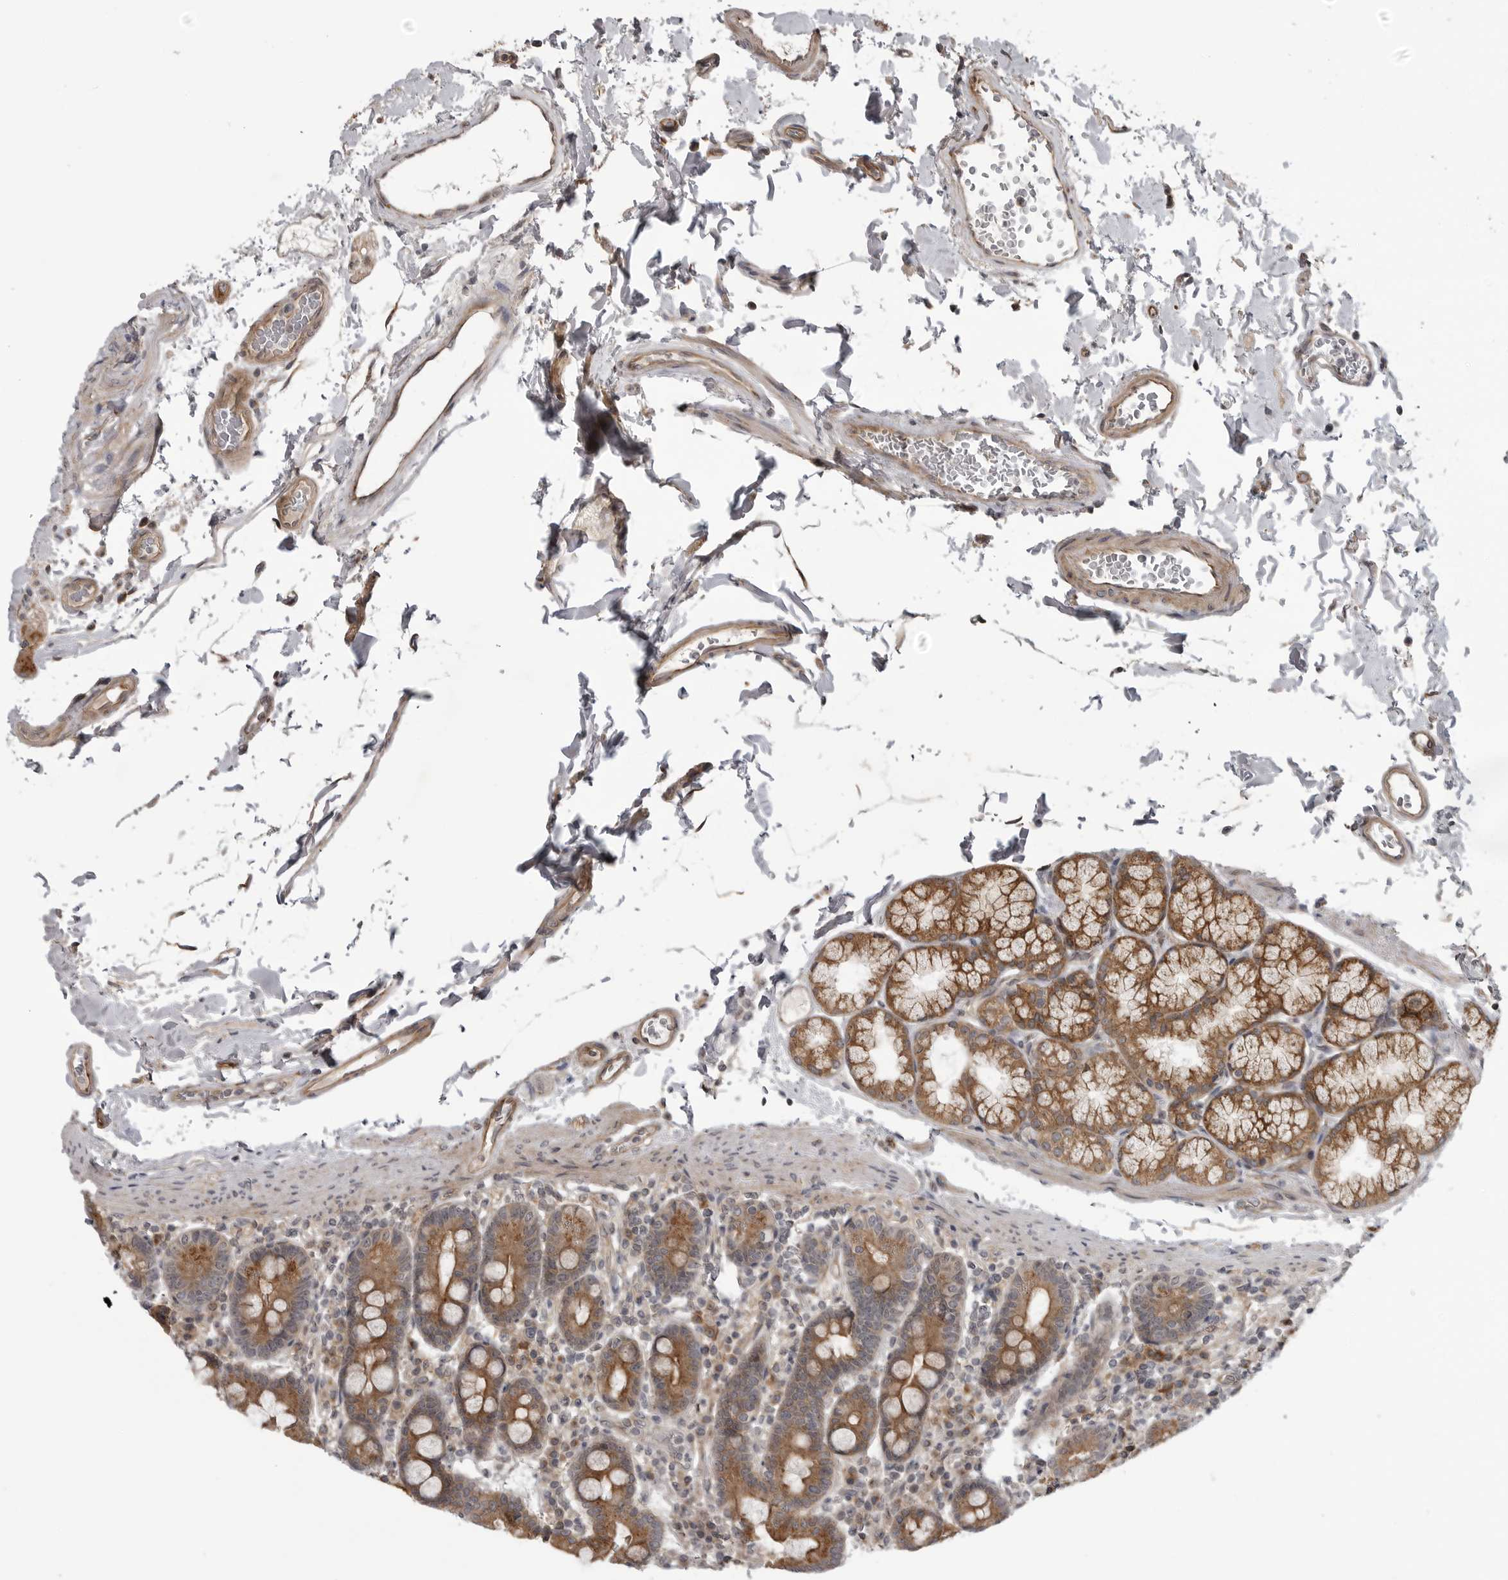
{"staining": {"intensity": "strong", "quantity": ">75%", "location": "cytoplasmic/membranous"}, "tissue": "duodenum", "cell_type": "Glandular cells", "image_type": "normal", "snomed": [{"axis": "morphology", "description": "Normal tissue, NOS"}, {"axis": "morphology", "description": "Adenocarcinoma, NOS"}, {"axis": "topography", "description": "Pancreas"}, {"axis": "topography", "description": "Duodenum"}], "caption": "Brown immunohistochemical staining in benign human duodenum exhibits strong cytoplasmic/membranous expression in about >75% of glandular cells.", "gene": "LRRC45", "patient": {"sex": "male", "age": 50}}